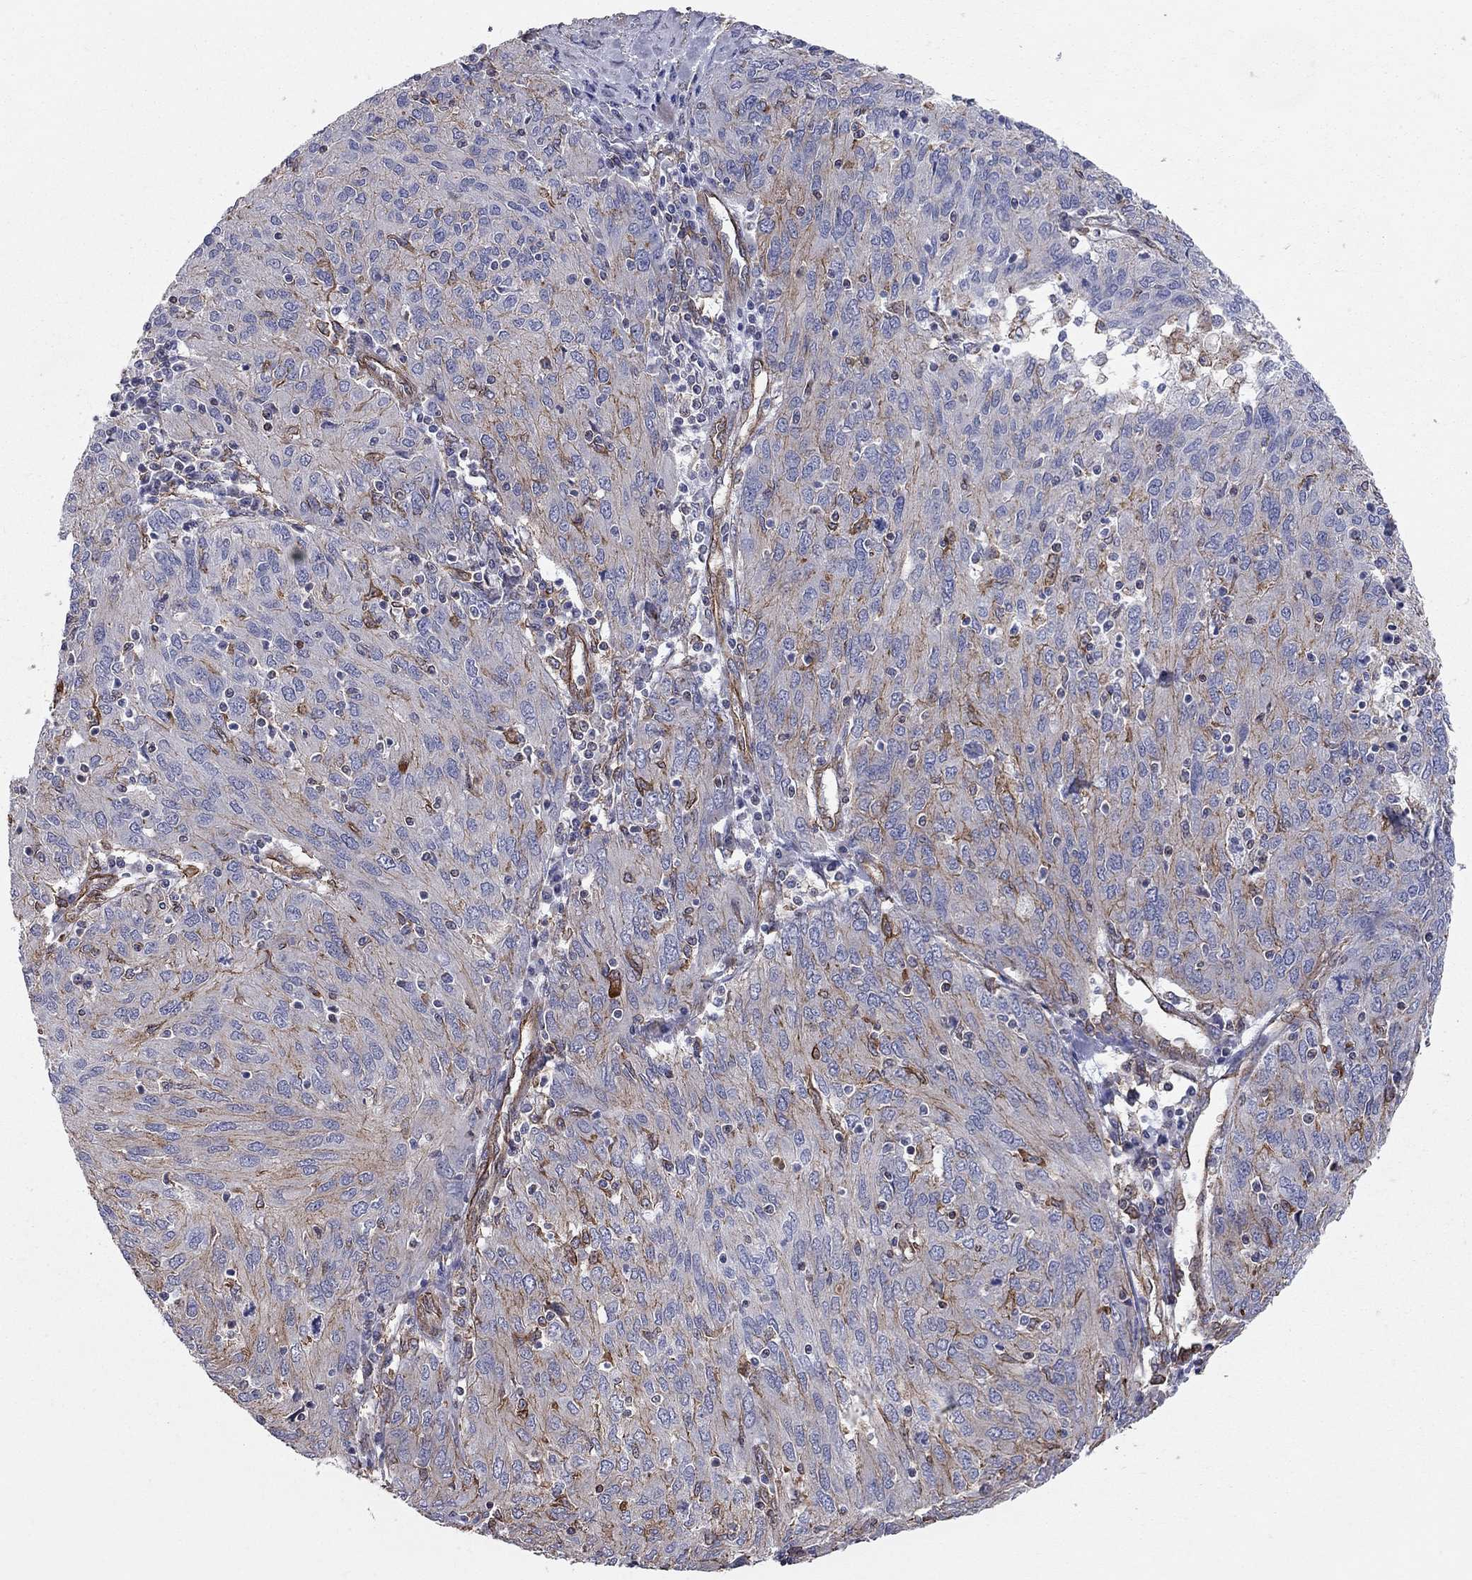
{"staining": {"intensity": "moderate", "quantity": "<25%", "location": "cytoplasmic/membranous"}, "tissue": "ovarian cancer", "cell_type": "Tumor cells", "image_type": "cancer", "snomed": [{"axis": "morphology", "description": "Carcinoma, endometroid"}, {"axis": "topography", "description": "Ovary"}], "caption": "This is an image of IHC staining of ovarian cancer, which shows moderate positivity in the cytoplasmic/membranous of tumor cells.", "gene": "BICDL2", "patient": {"sex": "female", "age": 50}}